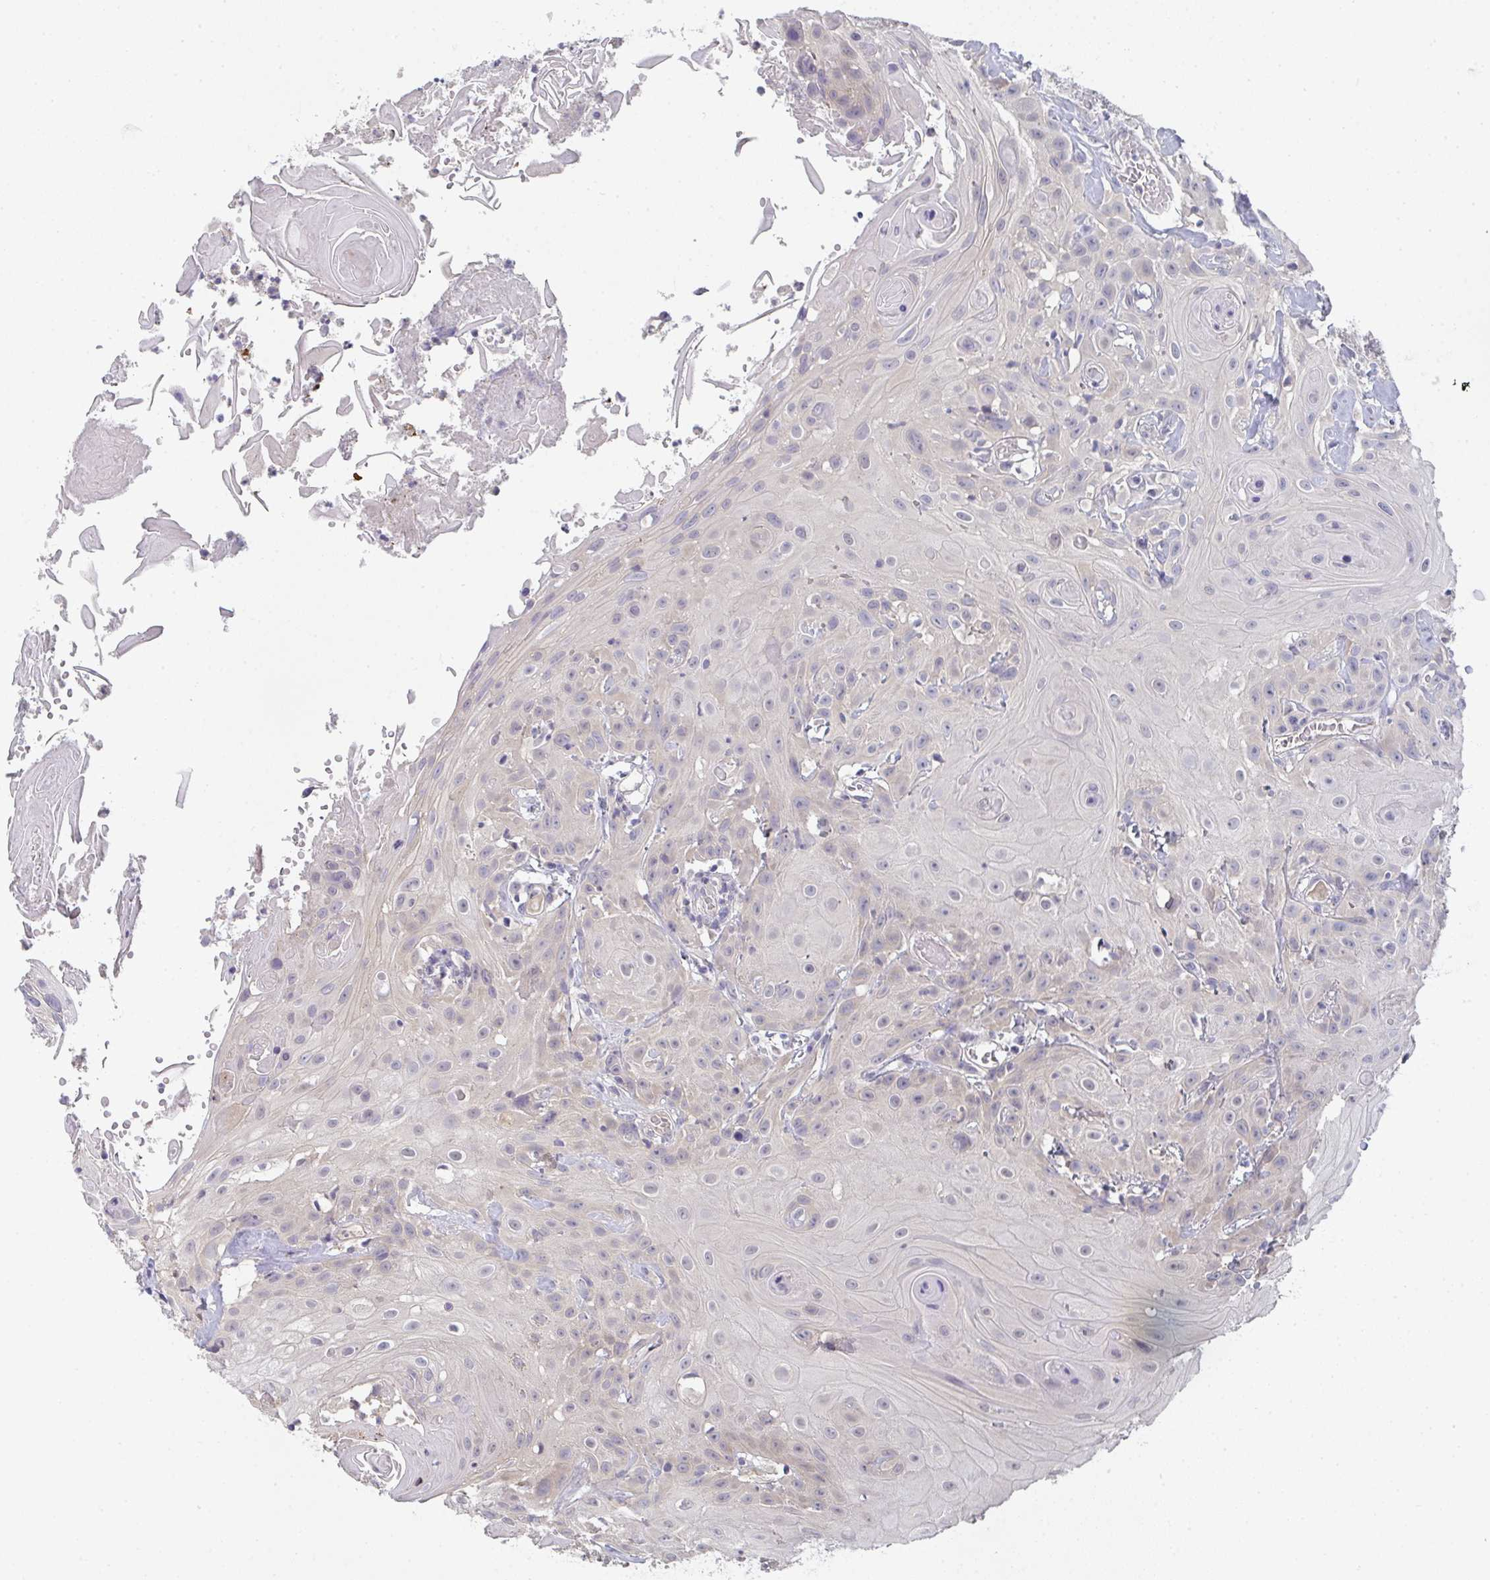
{"staining": {"intensity": "negative", "quantity": "none", "location": "none"}, "tissue": "head and neck cancer", "cell_type": "Tumor cells", "image_type": "cancer", "snomed": [{"axis": "morphology", "description": "Squamous cell carcinoma, NOS"}, {"axis": "topography", "description": "Skin"}, {"axis": "topography", "description": "Head-Neck"}], "caption": "Histopathology image shows no significant protein positivity in tumor cells of squamous cell carcinoma (head and neck).", "gene": "CHMP5", "patient": {"sex": "male", "age": 80}}